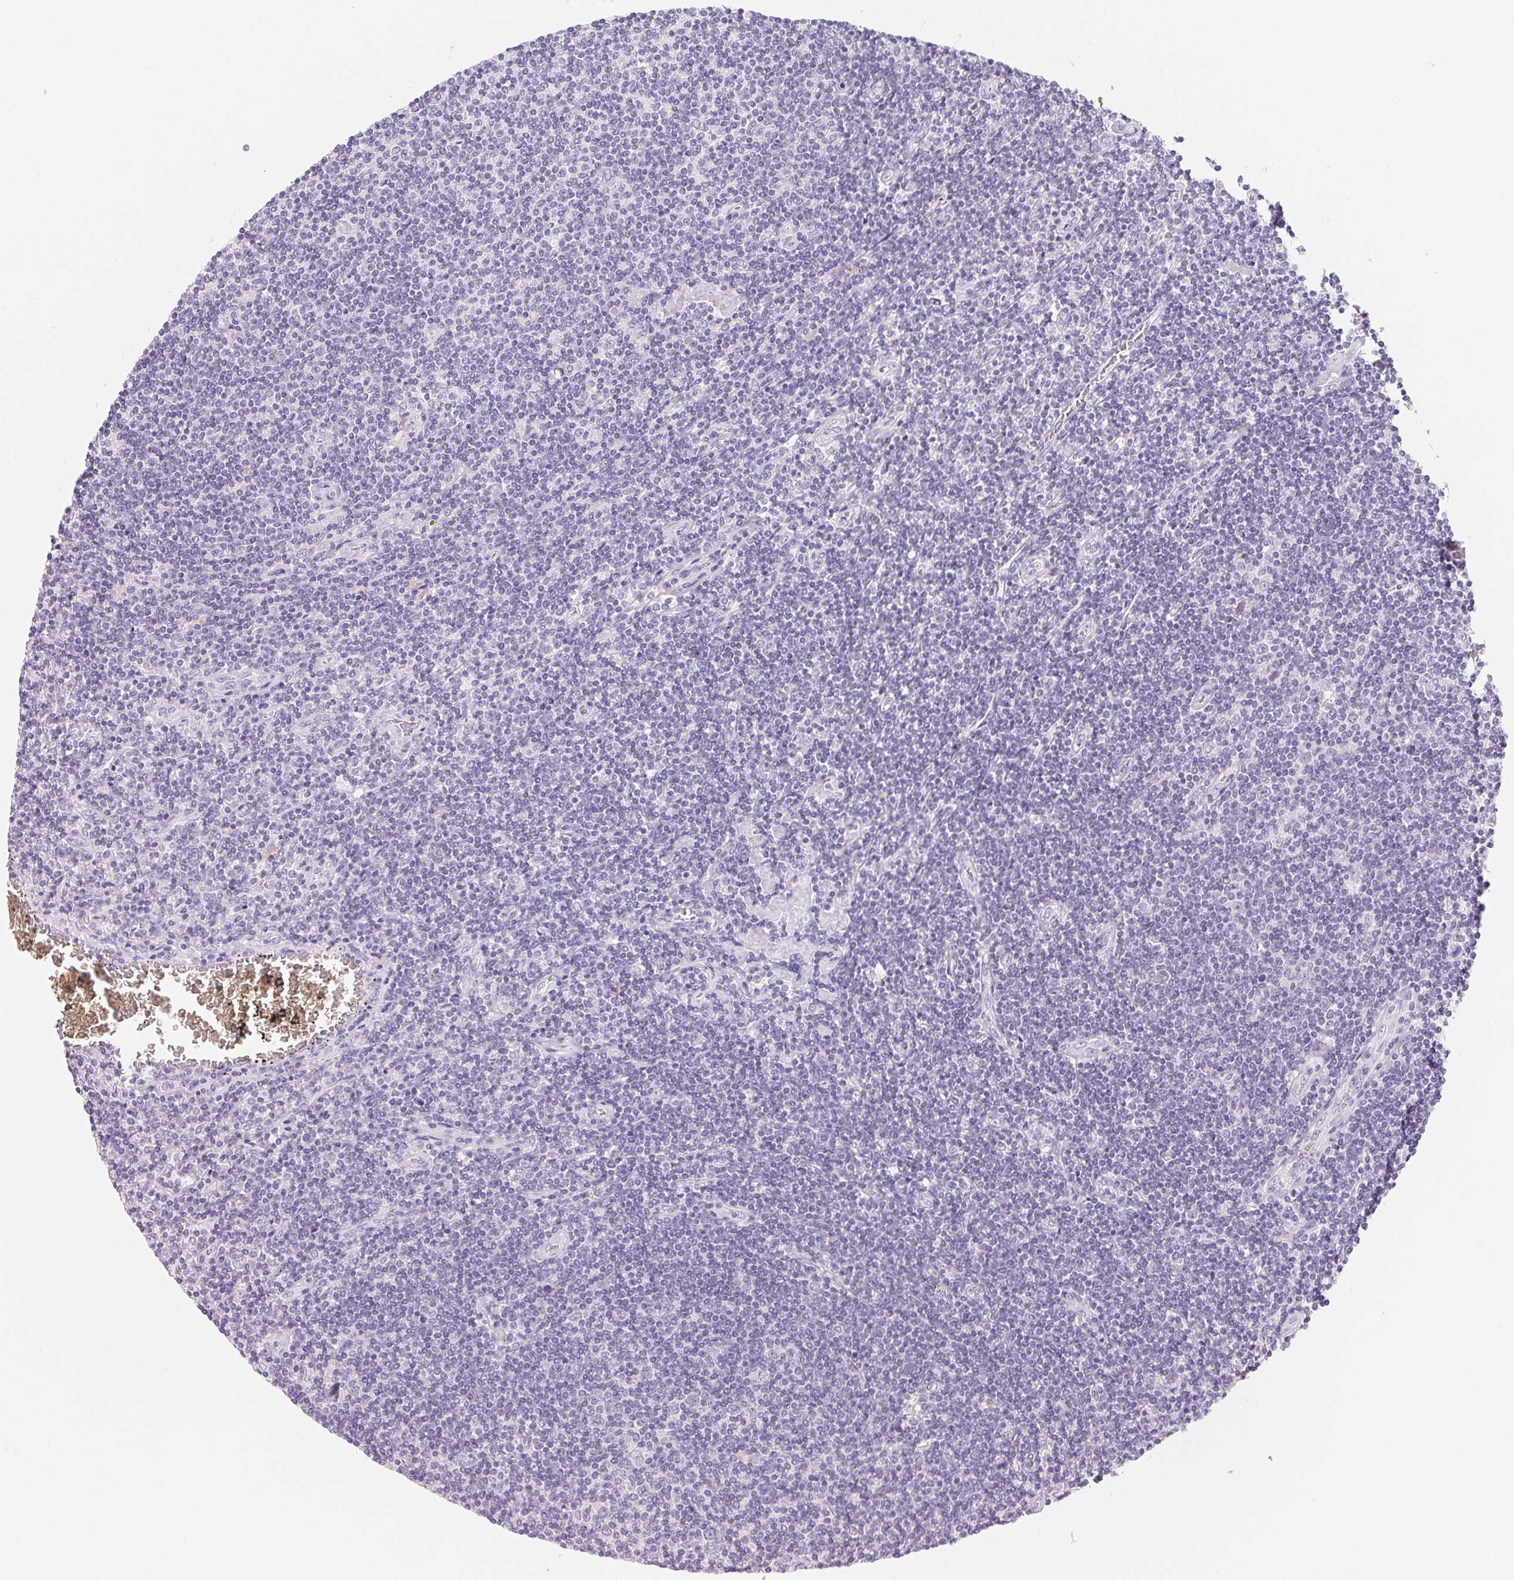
{"staining": {"intensity": "negative", "quantity": "none", "location": "none"}, "tissue": "lymphoma", "cell_type": "Tumor cells", "image_type": "cancer", "snomed": [{"axis": "morphology", "description": "Hodgkin's disease, NOS"}, {"axis": "topography", "description": "Lymph node"}], "caption": "Immunohistochemistry (IHC) photomicrograph of neoplastic tissue: human lymphoma stained with DAB (3,3'-diaminobenzidine) shows no significant protein positivity in tumor cells. (DAB (3,3'-diaminobenzidine) IHC with hematoxylin counter stain).", "gene": "ACP3", "patient": {"sex": "male", "age": 40}}